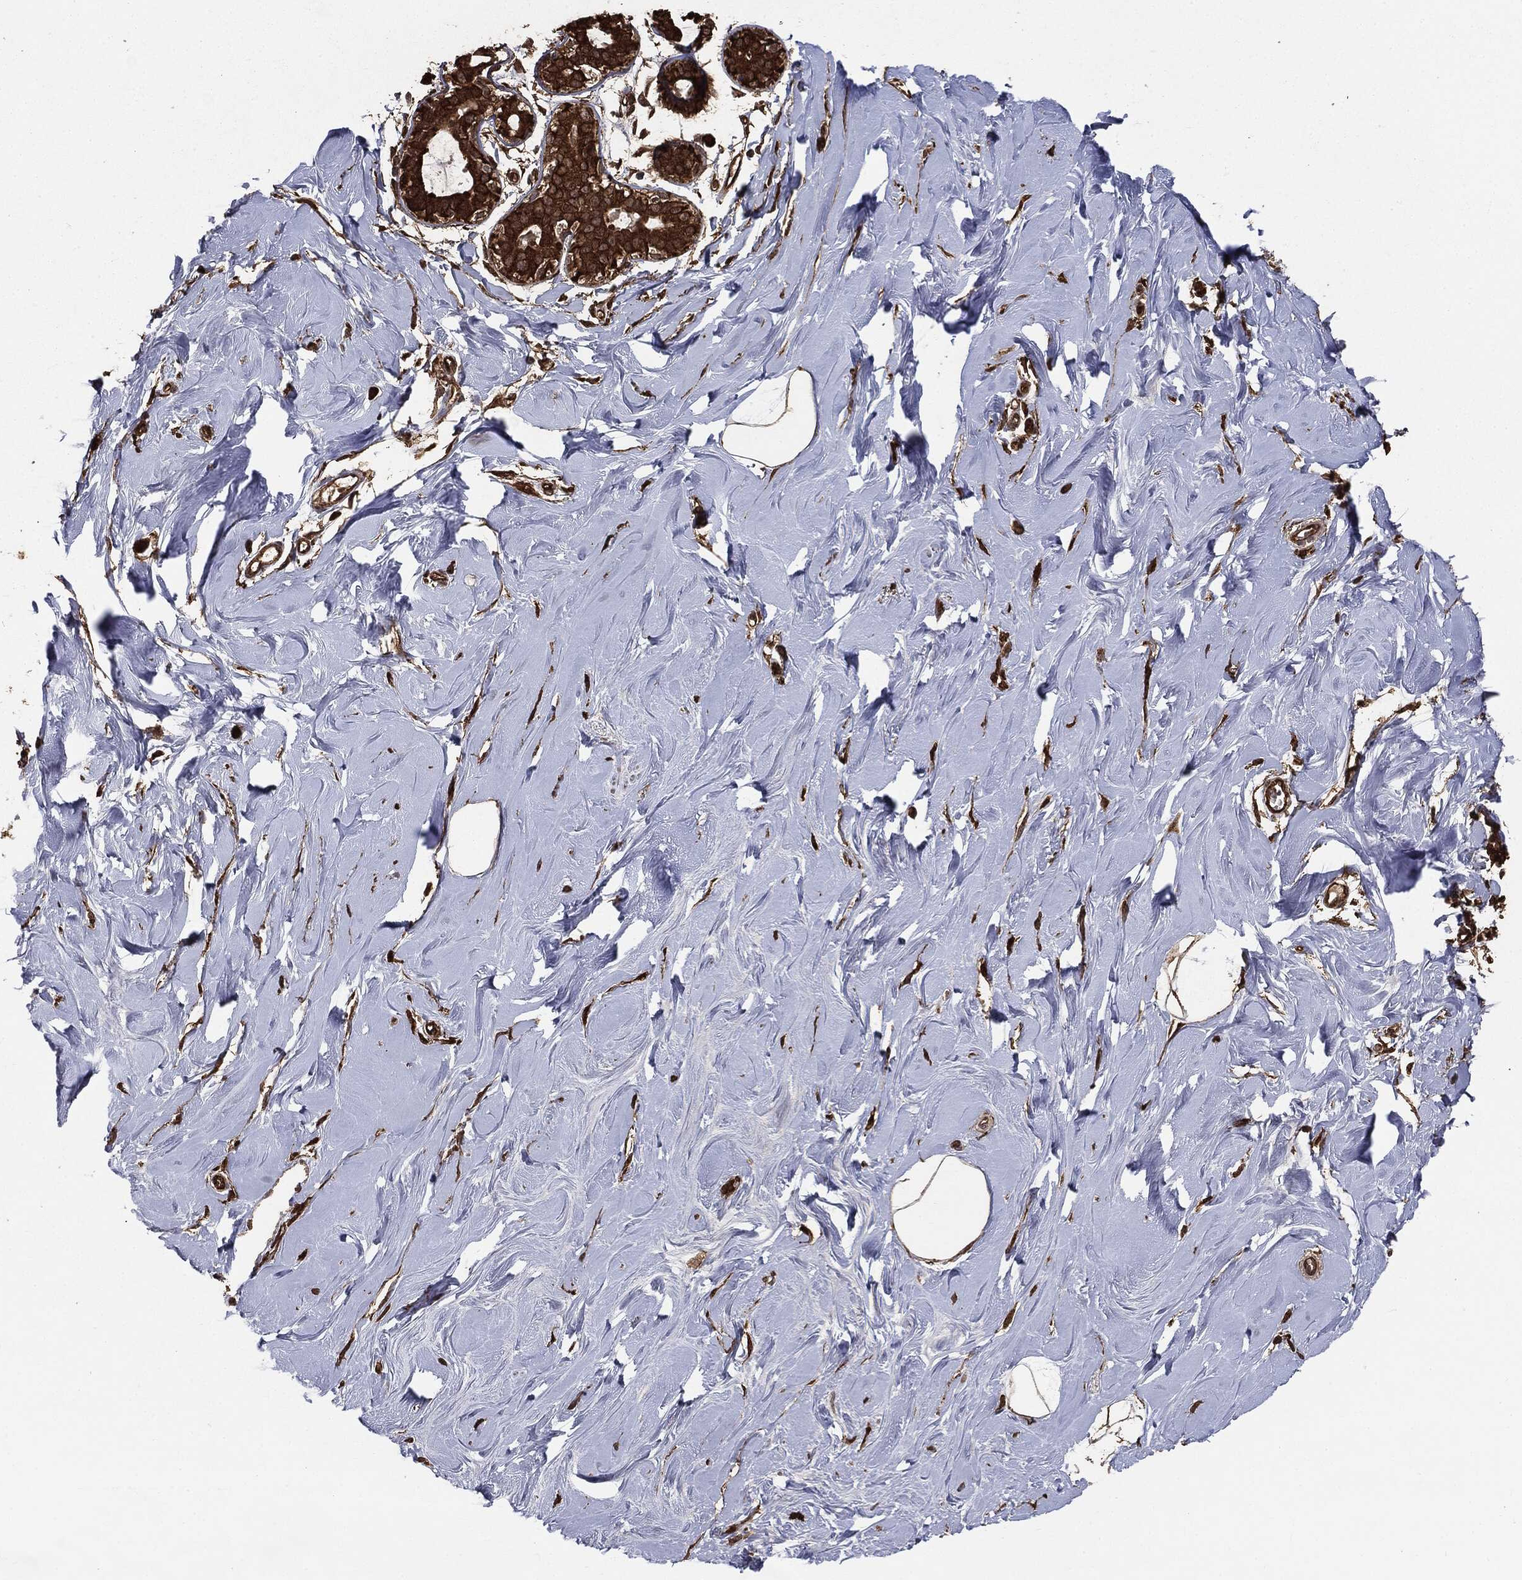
{"staining": {"intensity": "strong", "quantity": "25%-75%", "location": "cytoplasmic/membranous"}, "tissue": "soft tissue", "cell_type": "Fibroblasts", "image_type": "normal", "snomed": [{"axis": "morphology", "description": "Normal tissue, NOS"}, {"axis": "topography", "description": "Breast"}], "caption": "High-magnification brightfield microscopy of benign soft tissue stained with DAB (3,3'-diaminobenzidine) (brown) and counterstained with hematoxylin (blue). fibroblasts exhibit strong cytoplasmic/membranous positivity is identified in about25%-75% of cells.", "gene": "NME1", "patient": {"sex": "female", "age": 49}}